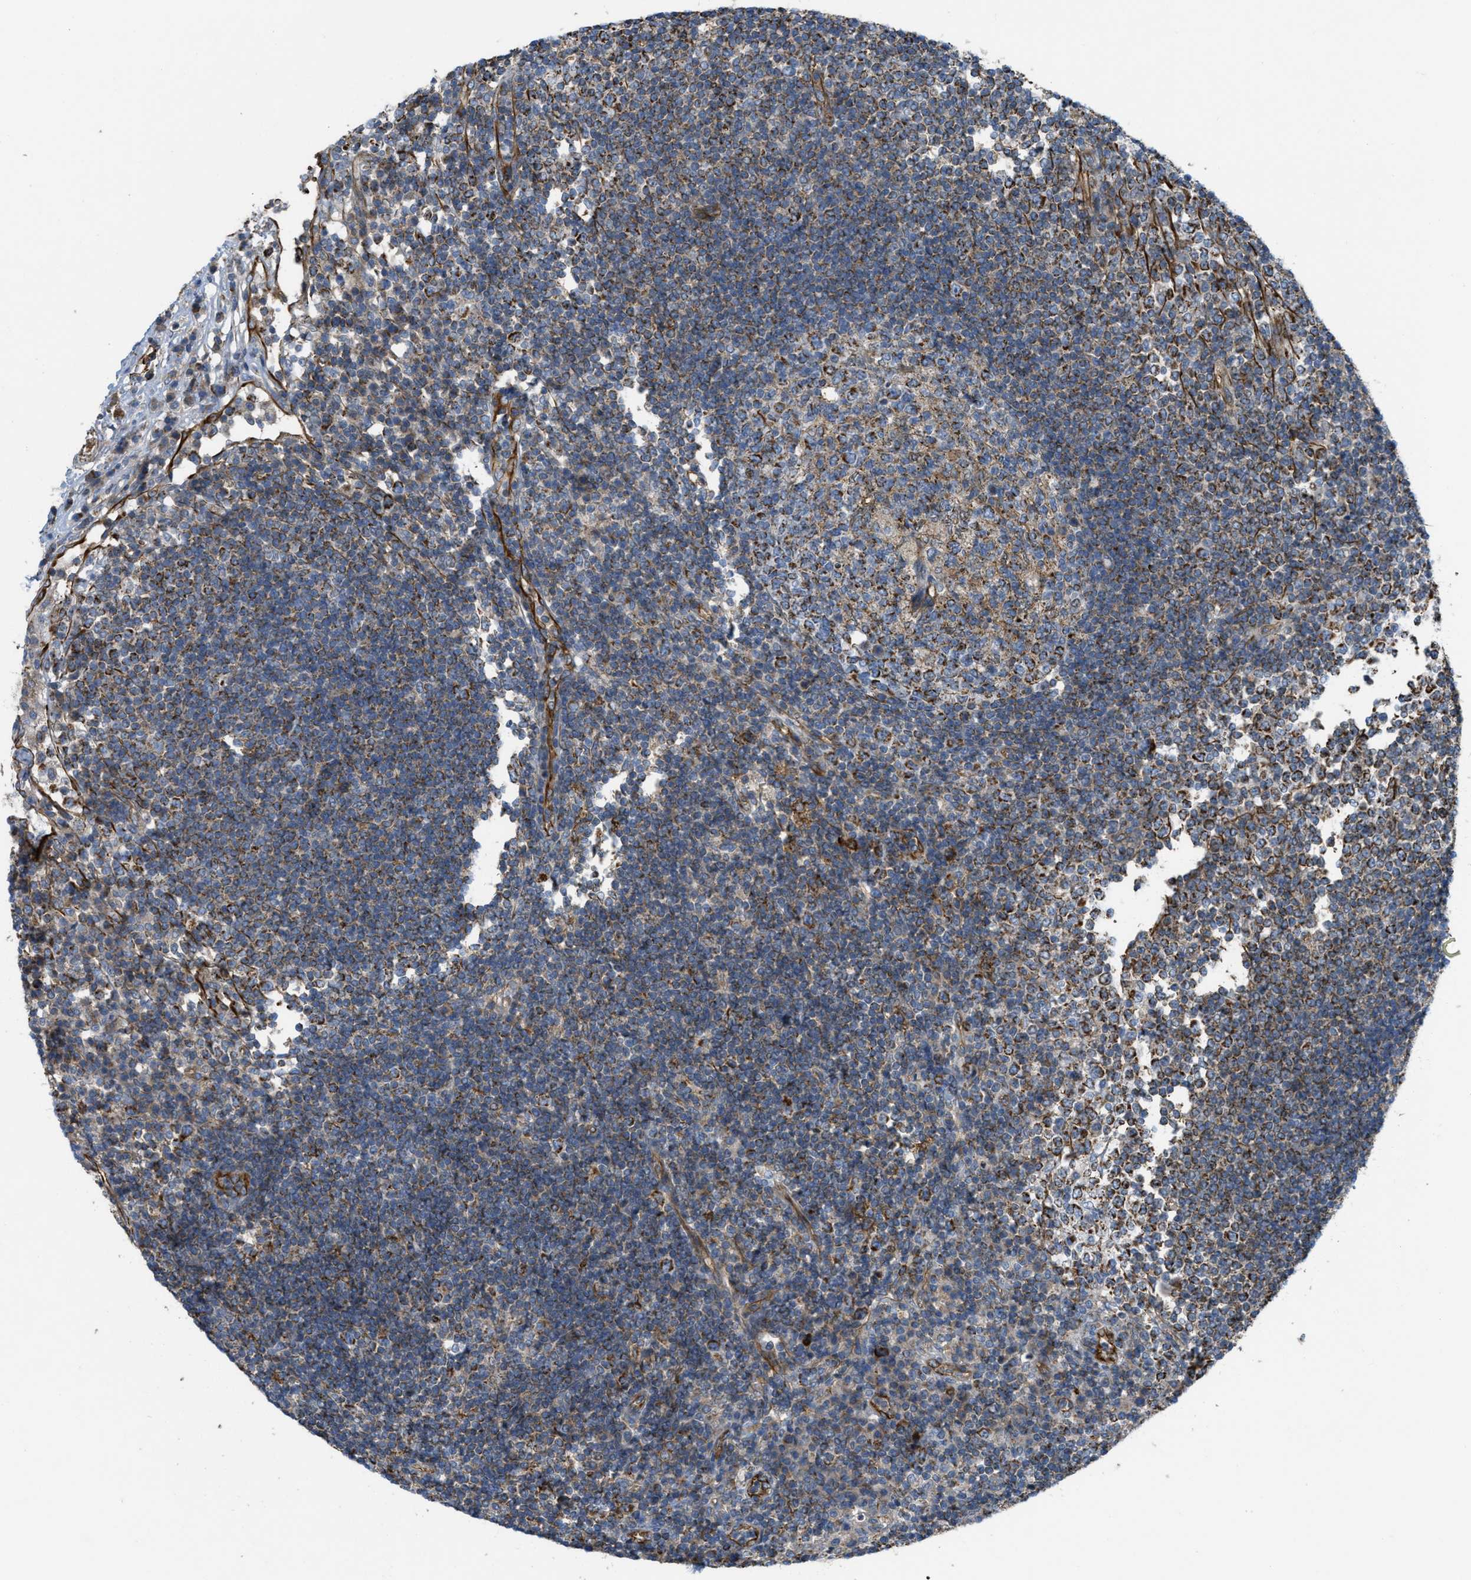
{"staining": {"intensity": "strong", "quantity": "<25%", "location": "cytoplasmic/membranous"}, "tissue": "lymph node", "cell_type": "Germinal center cells", "image_type": "normal", "snomed": [{"axis": "morphology", "description": "Normal tissue, NOS"}, {"axis": "topography", "description": "Lymph node"}], "caption": "A high-resolution micrograph shows IHC staining of normal lymph node, which displays strong cytoplasmic/membranous positivity in approximately <25% of germinal center cells. The protein of interest is shown in brown color, while the nuclei are stained blue.", "gene": "BTN3A1", "patient": {"sex": "female", "age": 53}}